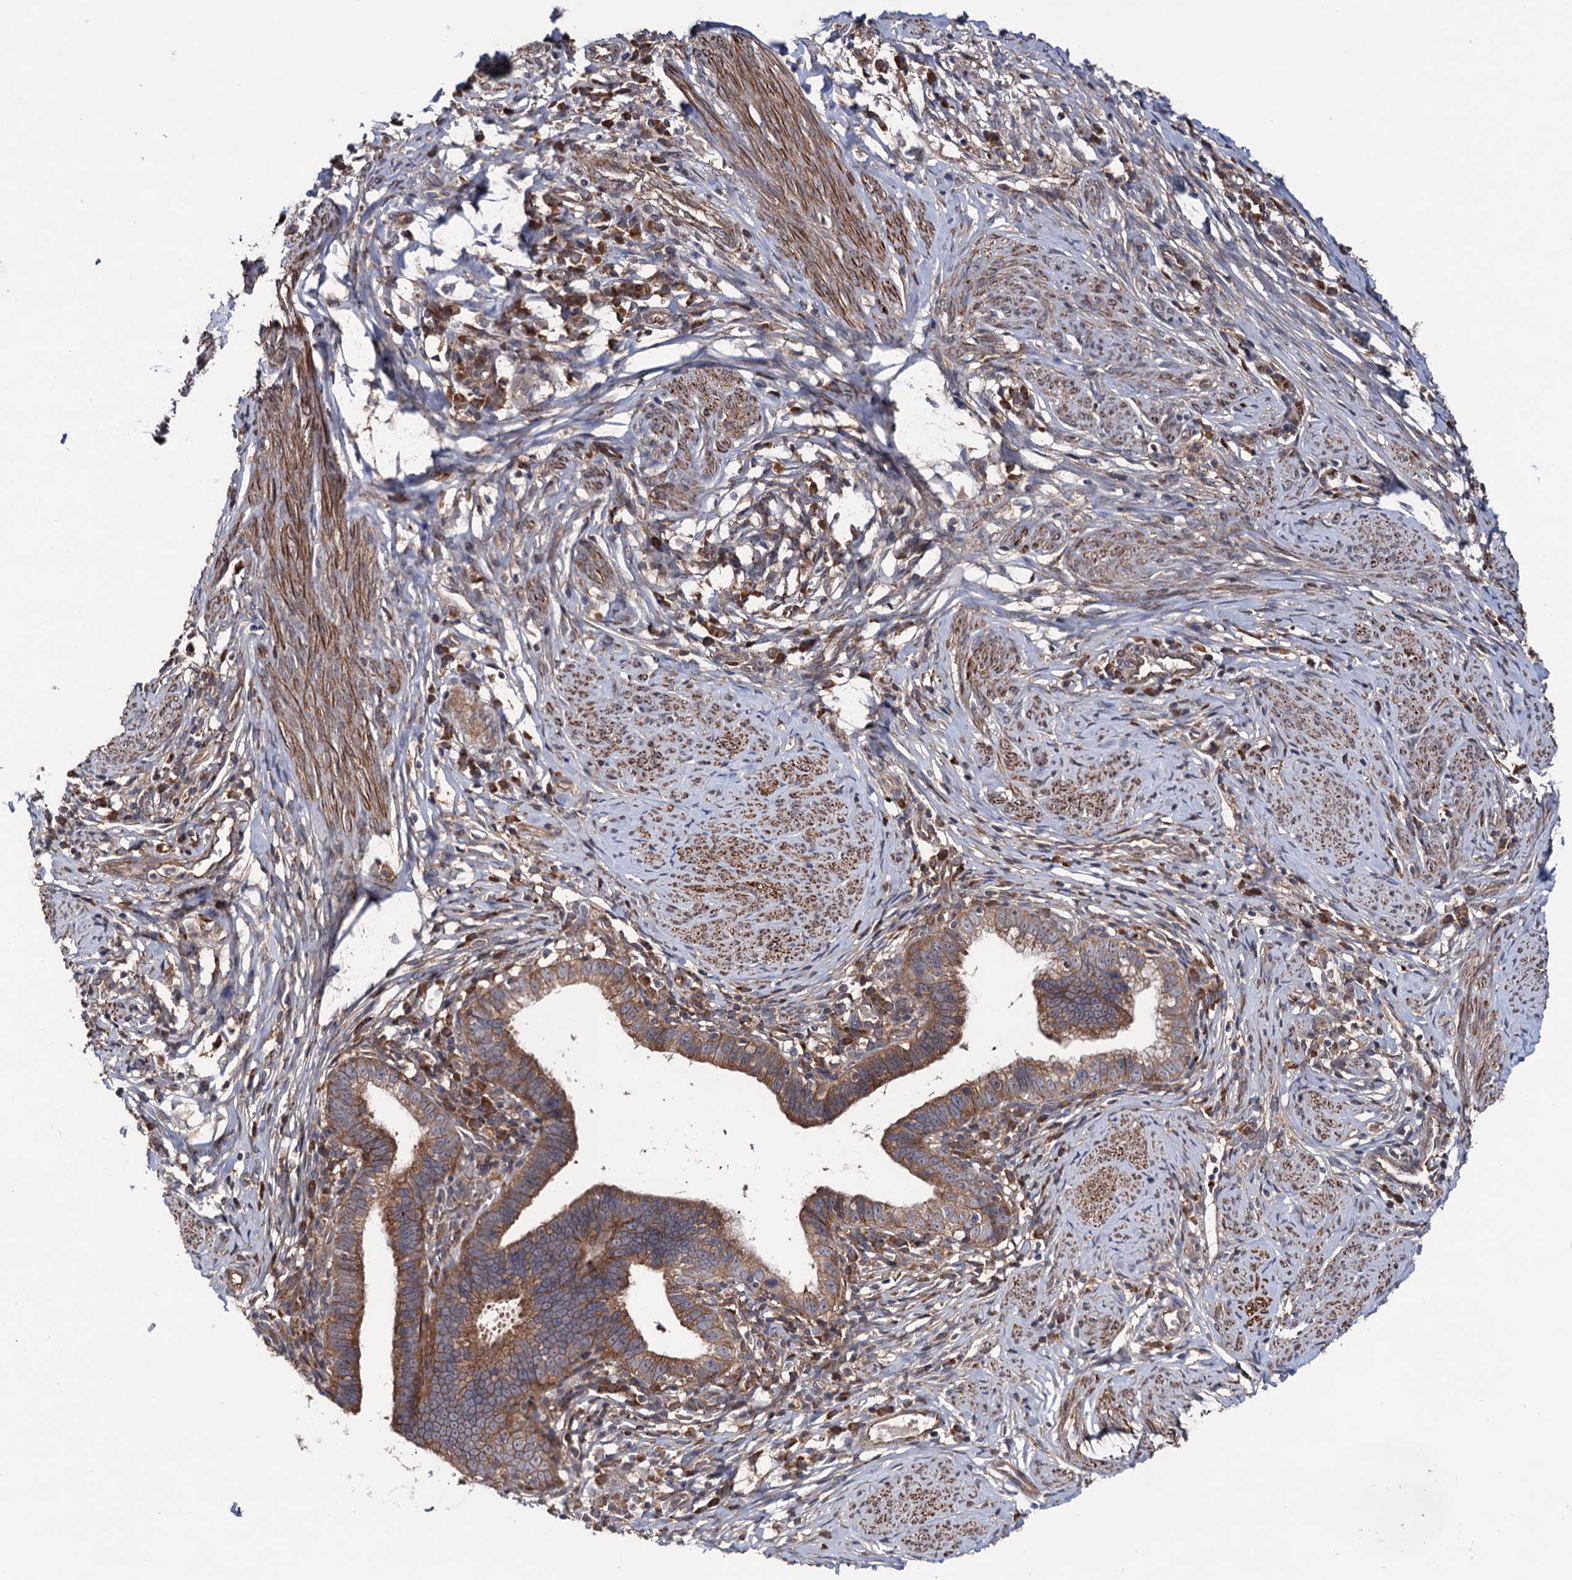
{"staining": {"intensity": "moderate", "quantity": "25%-75%", "location": "cytoplasmic/membranous"}, "tissue": "cervical cancer", "cell_type": "Tumor cells", "image_type": "cancer", "snomed": [{"axis": "morphology", "description": "Adenocarcinoma, NOS"}, {"axis": "topography", "description": "Cervix"}], "caption": "High-magnification brightfield microscopy of cervical cancer (adenocarcinoma) stained with DAB (3,3'-diaminobenzidine) (brown) and counterstained with hematoxylin (blue). tumor cells exhibit moderate cytoplasmic/membranous expression is present in about25%-75% of cells.", "gene": "FERMT2", "patient": {"sex": "female", "age": 36}}